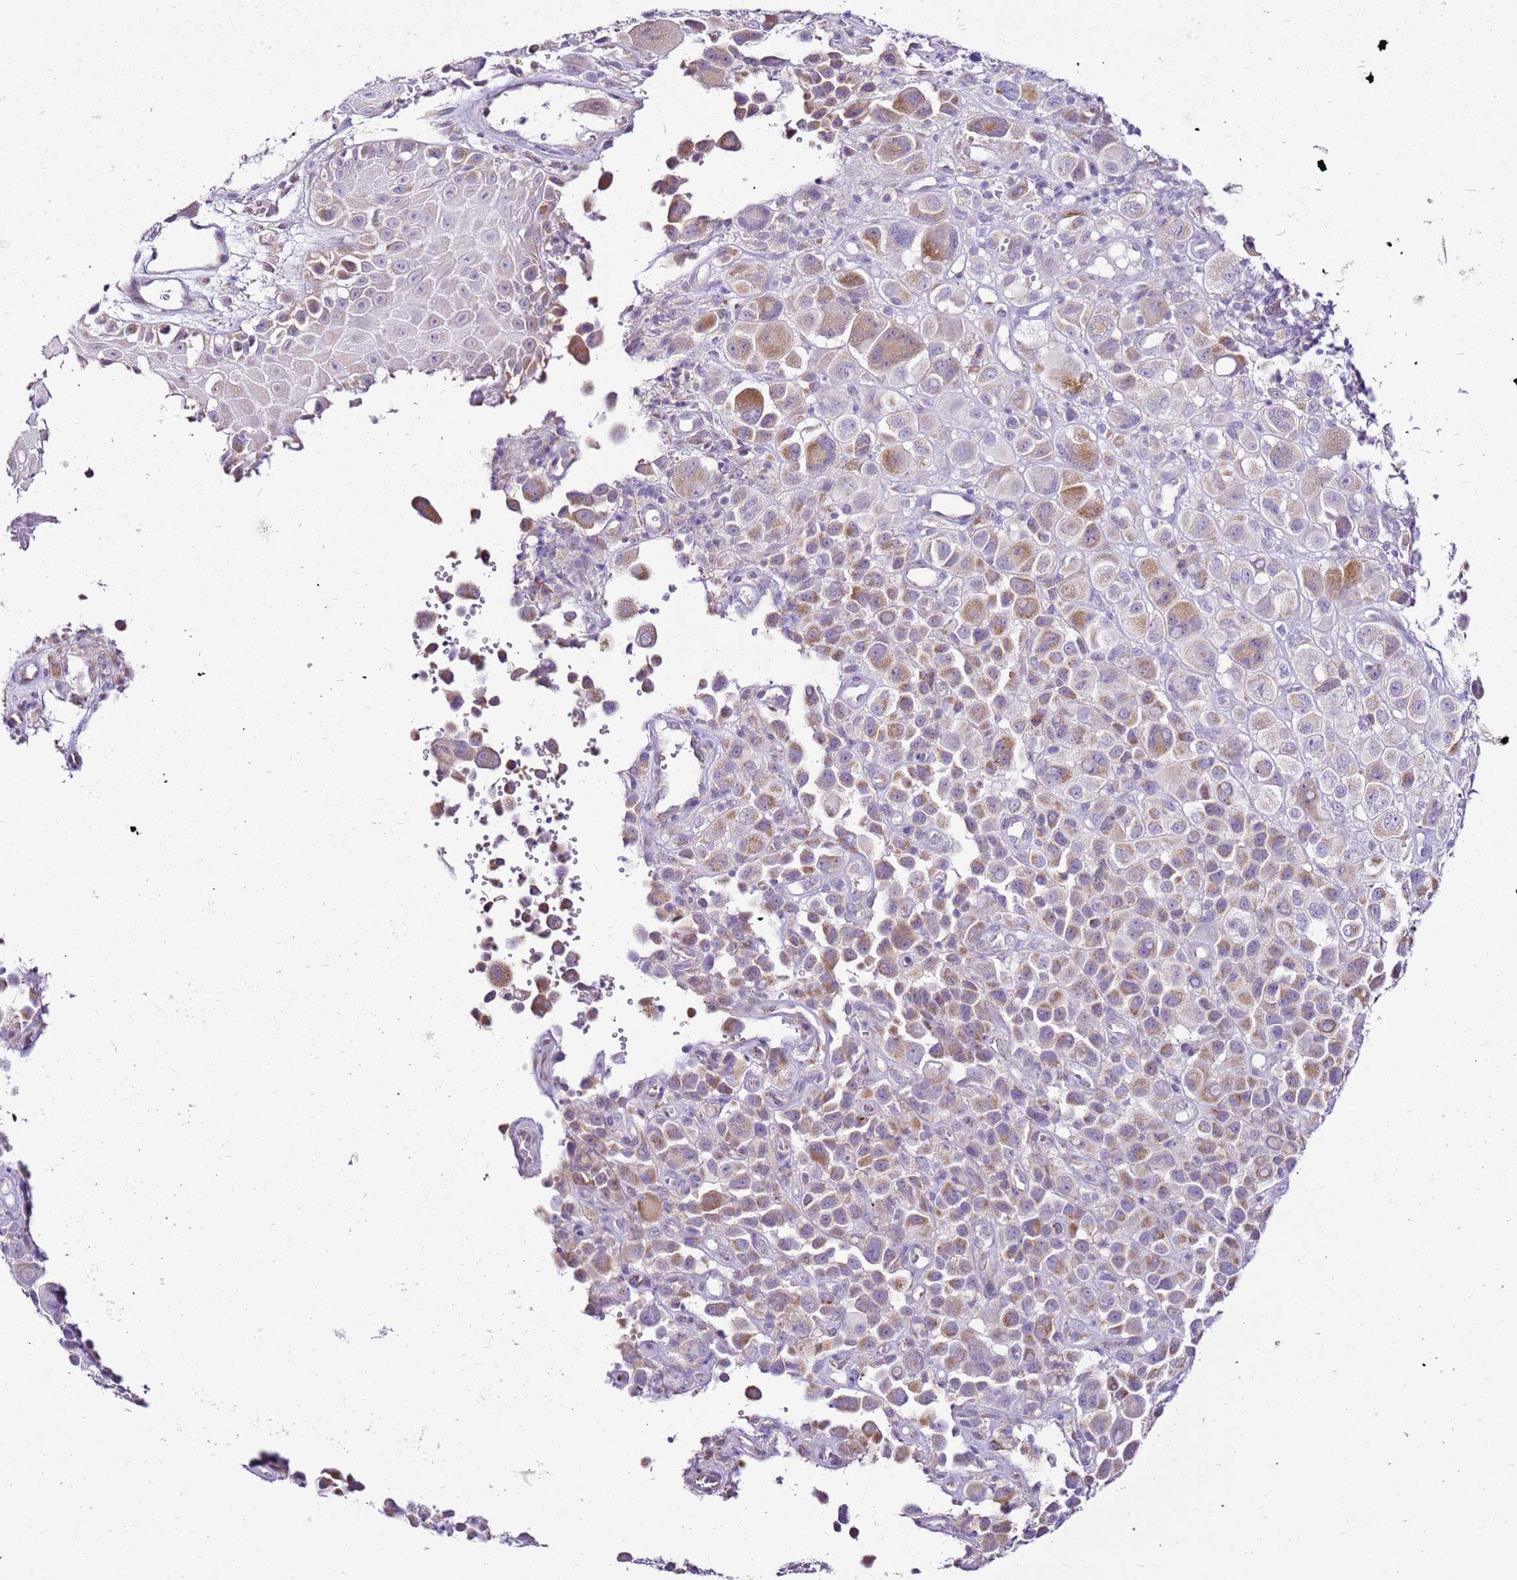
{"staining": {"intensity": "moderate", "quantity": ">75%", "location": "cytoplasmic/membranous"}, "tissue": "melanoma", "cell_type": "Tumor cells", "image_type": "cancer", "snomed": [{"axis": "morphology", "description": "Malignant melanoma, NOS"}, {"axis": "topography", "description": "Skin of trunk"}], "caption": "Malignant melanoma stained for a protein exhibits moderate cytoplasmic/membranous positivity in tumor cells.", "gene": "MRPL36", "patient": {"sex": "male", "age": 71}}